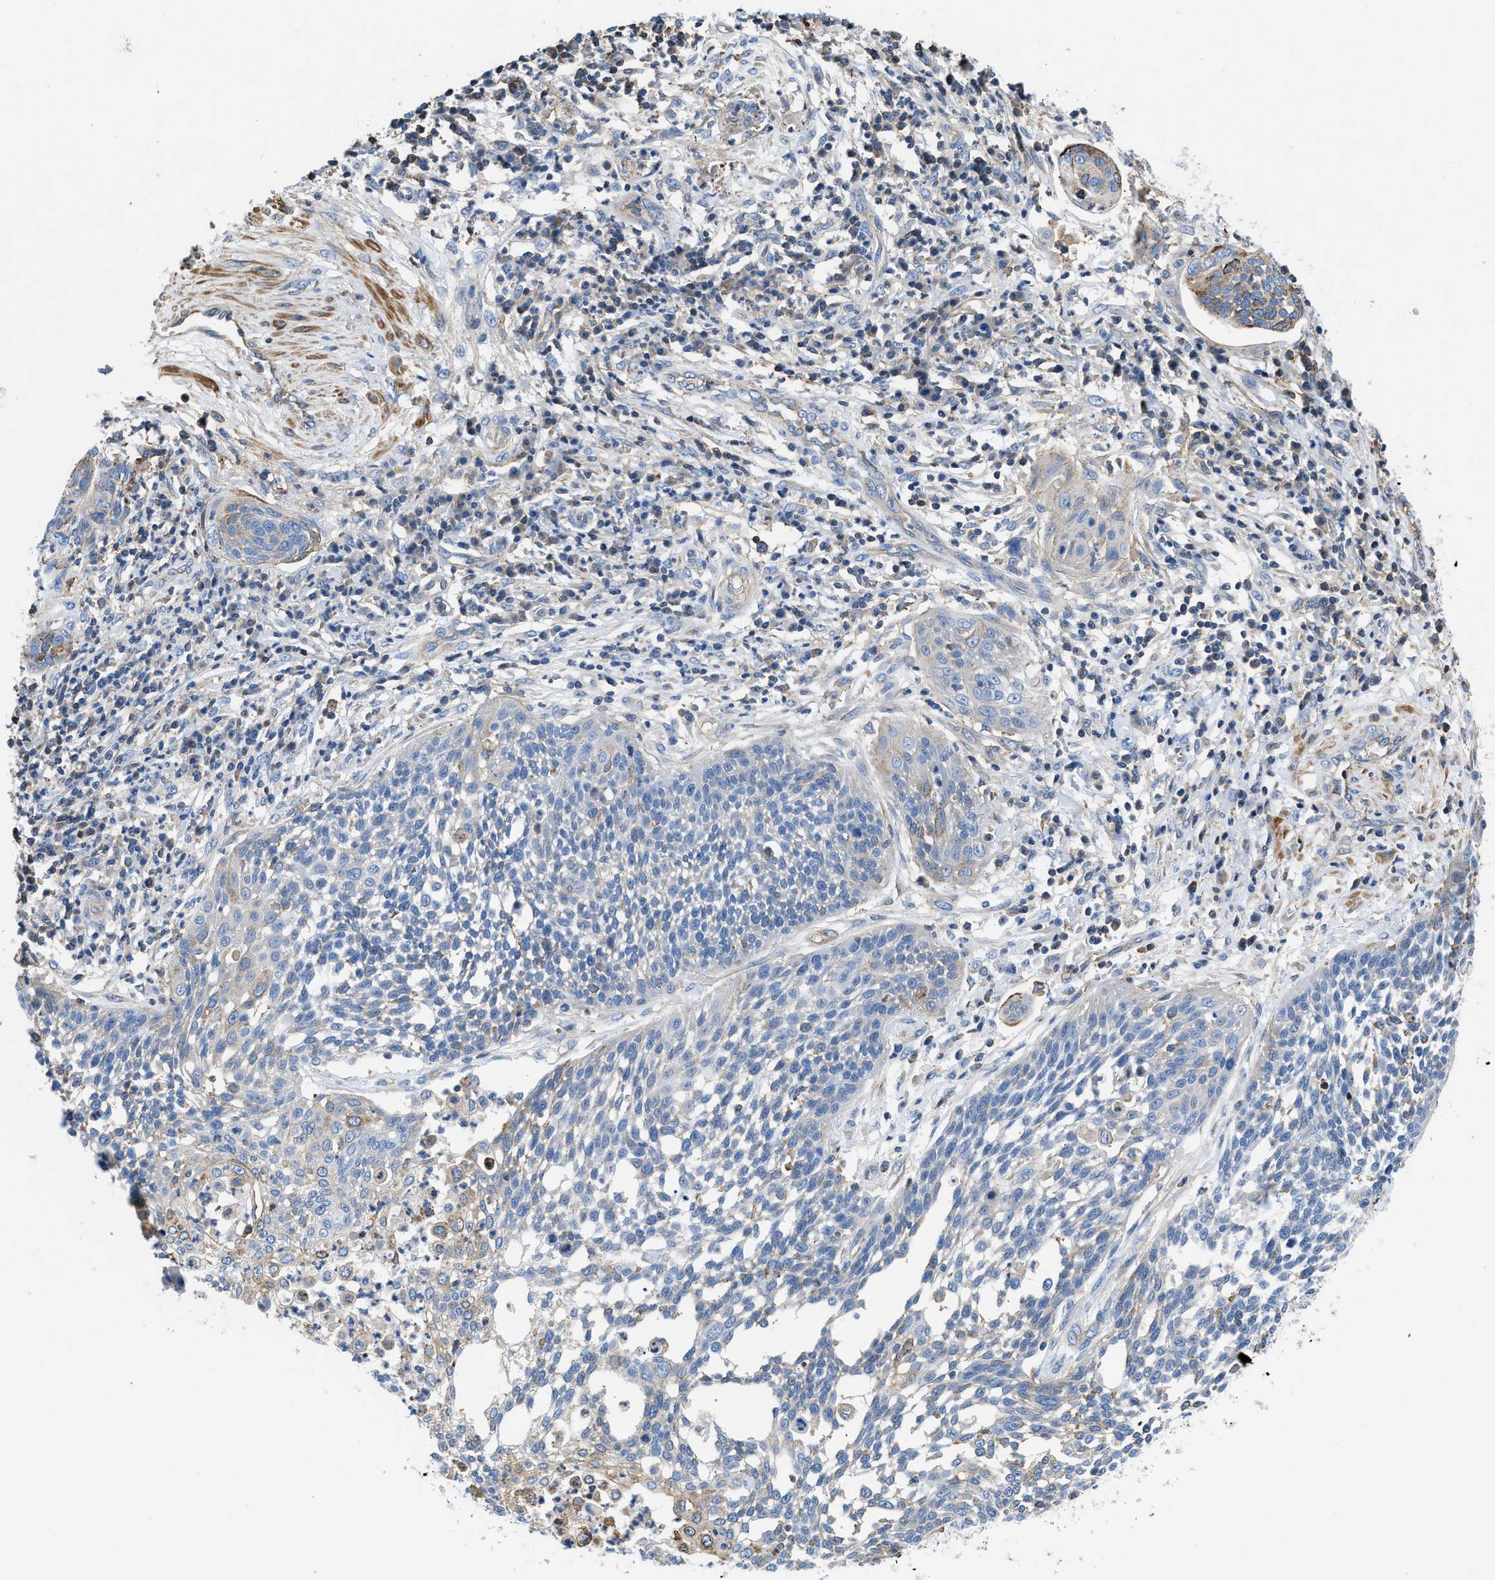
{"staining": {"intensity": "moderate", "quantity": "<25%", "location": "cytoplasmic/membranous"}, "tissue": "cervical cancer", "cell_type": "Tumor cells", "image_type": "cancer", "snomed": [{"axis": "morphology", "description": "Squamous cell carcinoma, NOS"}, {"axis": "topography", "description": "Cervix"}], "caption": "High-magnification brightfield microscopy of squamous cell carcinoma (cervical) stained with DAB (brown) and counterstained with hematoxylin (blue). tumor cells exhibit moderate cytoplasmic/membranous positivity is appreciated in approximately<25% of cells.", "gene": "ATP6V0D1", "patient": {"sex": "female", "age": 34}}